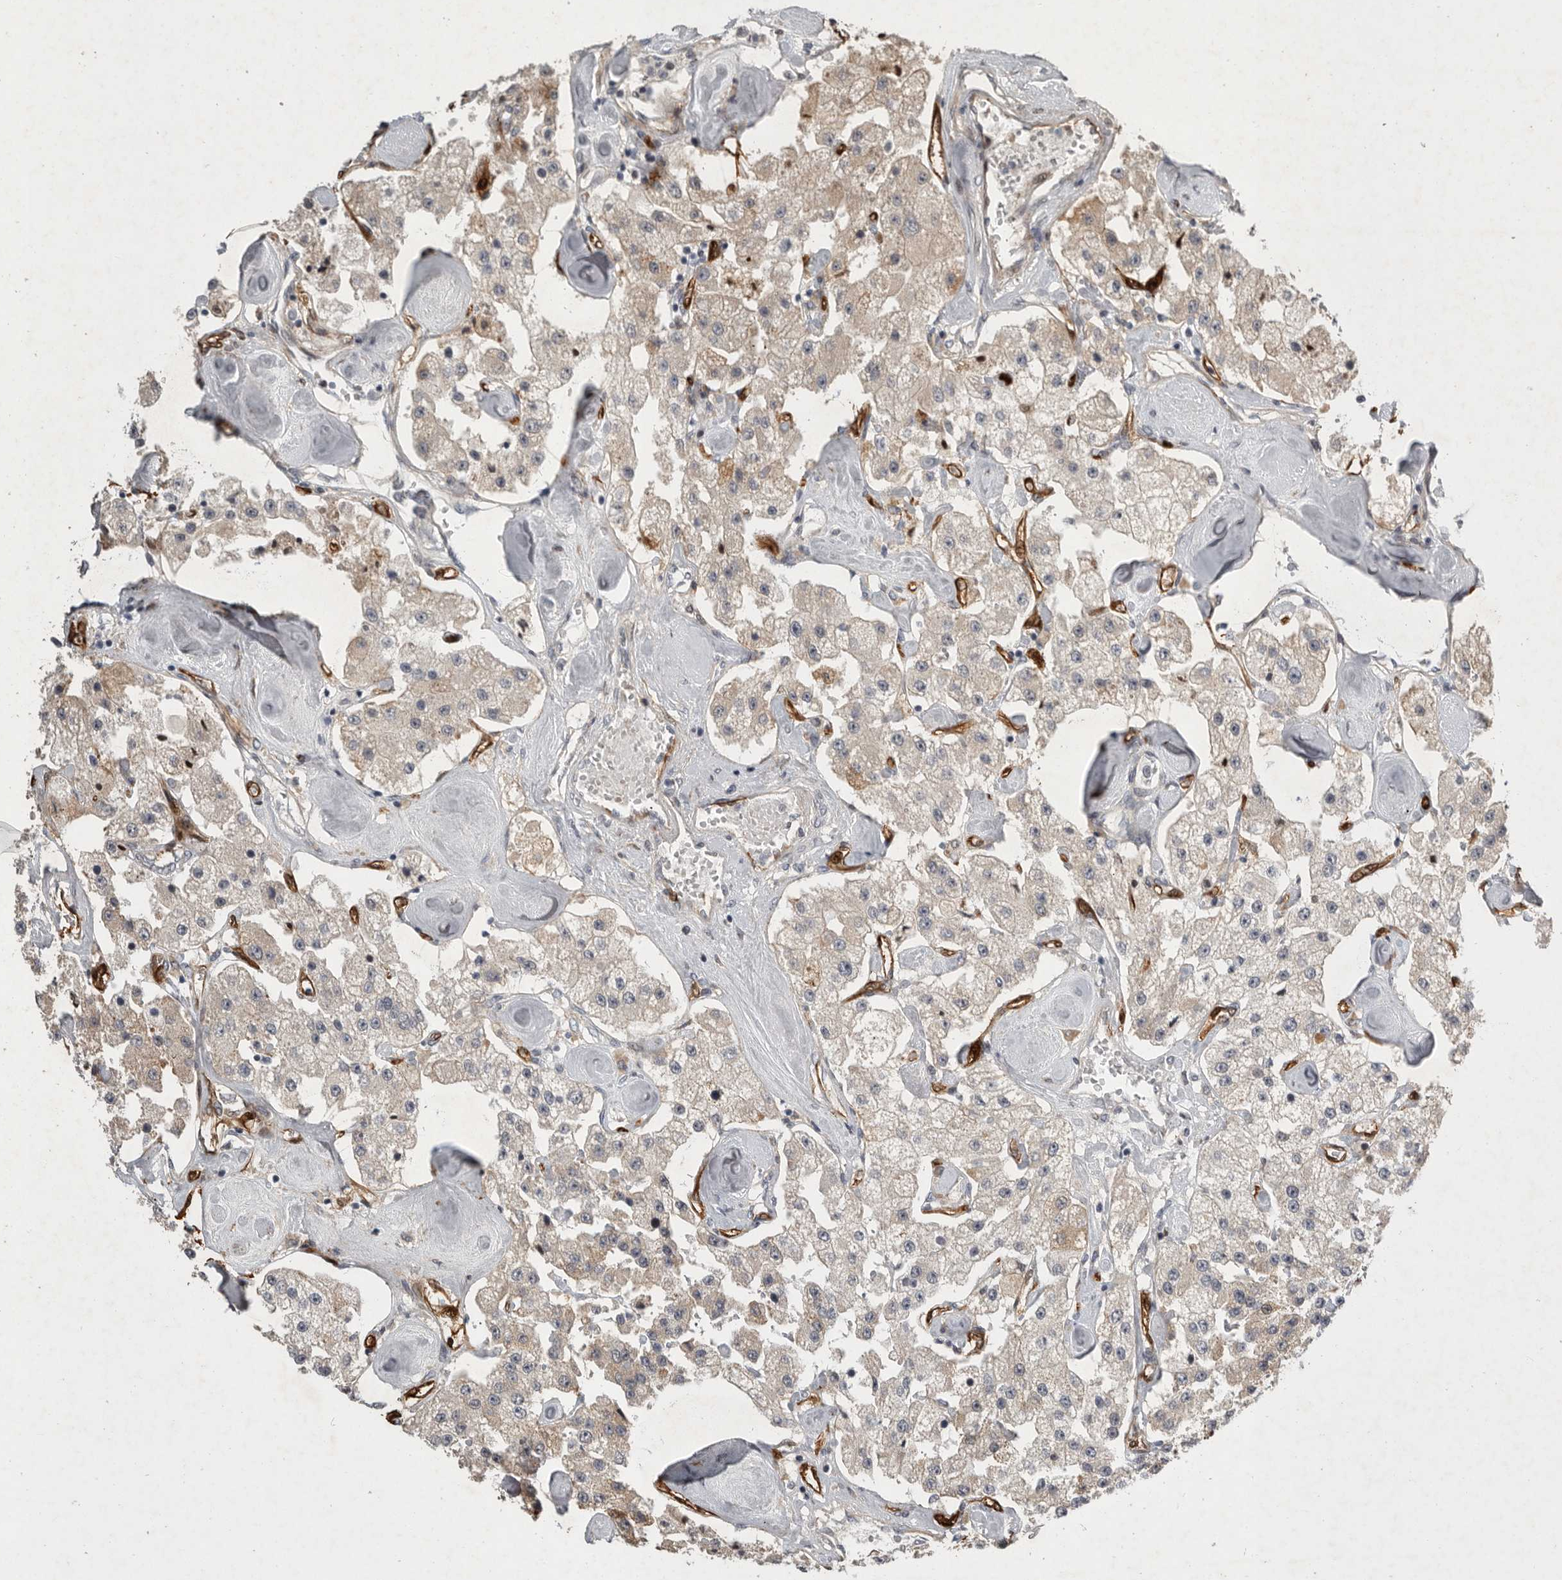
{"staining": {"intensity": "weak", "quantity": "<25%", "location": "cytoplasmic/membranous"}, "tissue": "carcinoid", "cell_type": "Tumor cells", "image_type": "cancer", "snomed": [{"axis": "morphology", "description": "Carcinoid, malignant, NOS"}, {"axis": "topography", "description": "Pancreas"}], "caption": "Carcinoid stained for a protein using immunohistochemistry reveals no positivity tumor cells.", "gene": "MPDZ", "patient": {"sex": "male", "age": 41}}